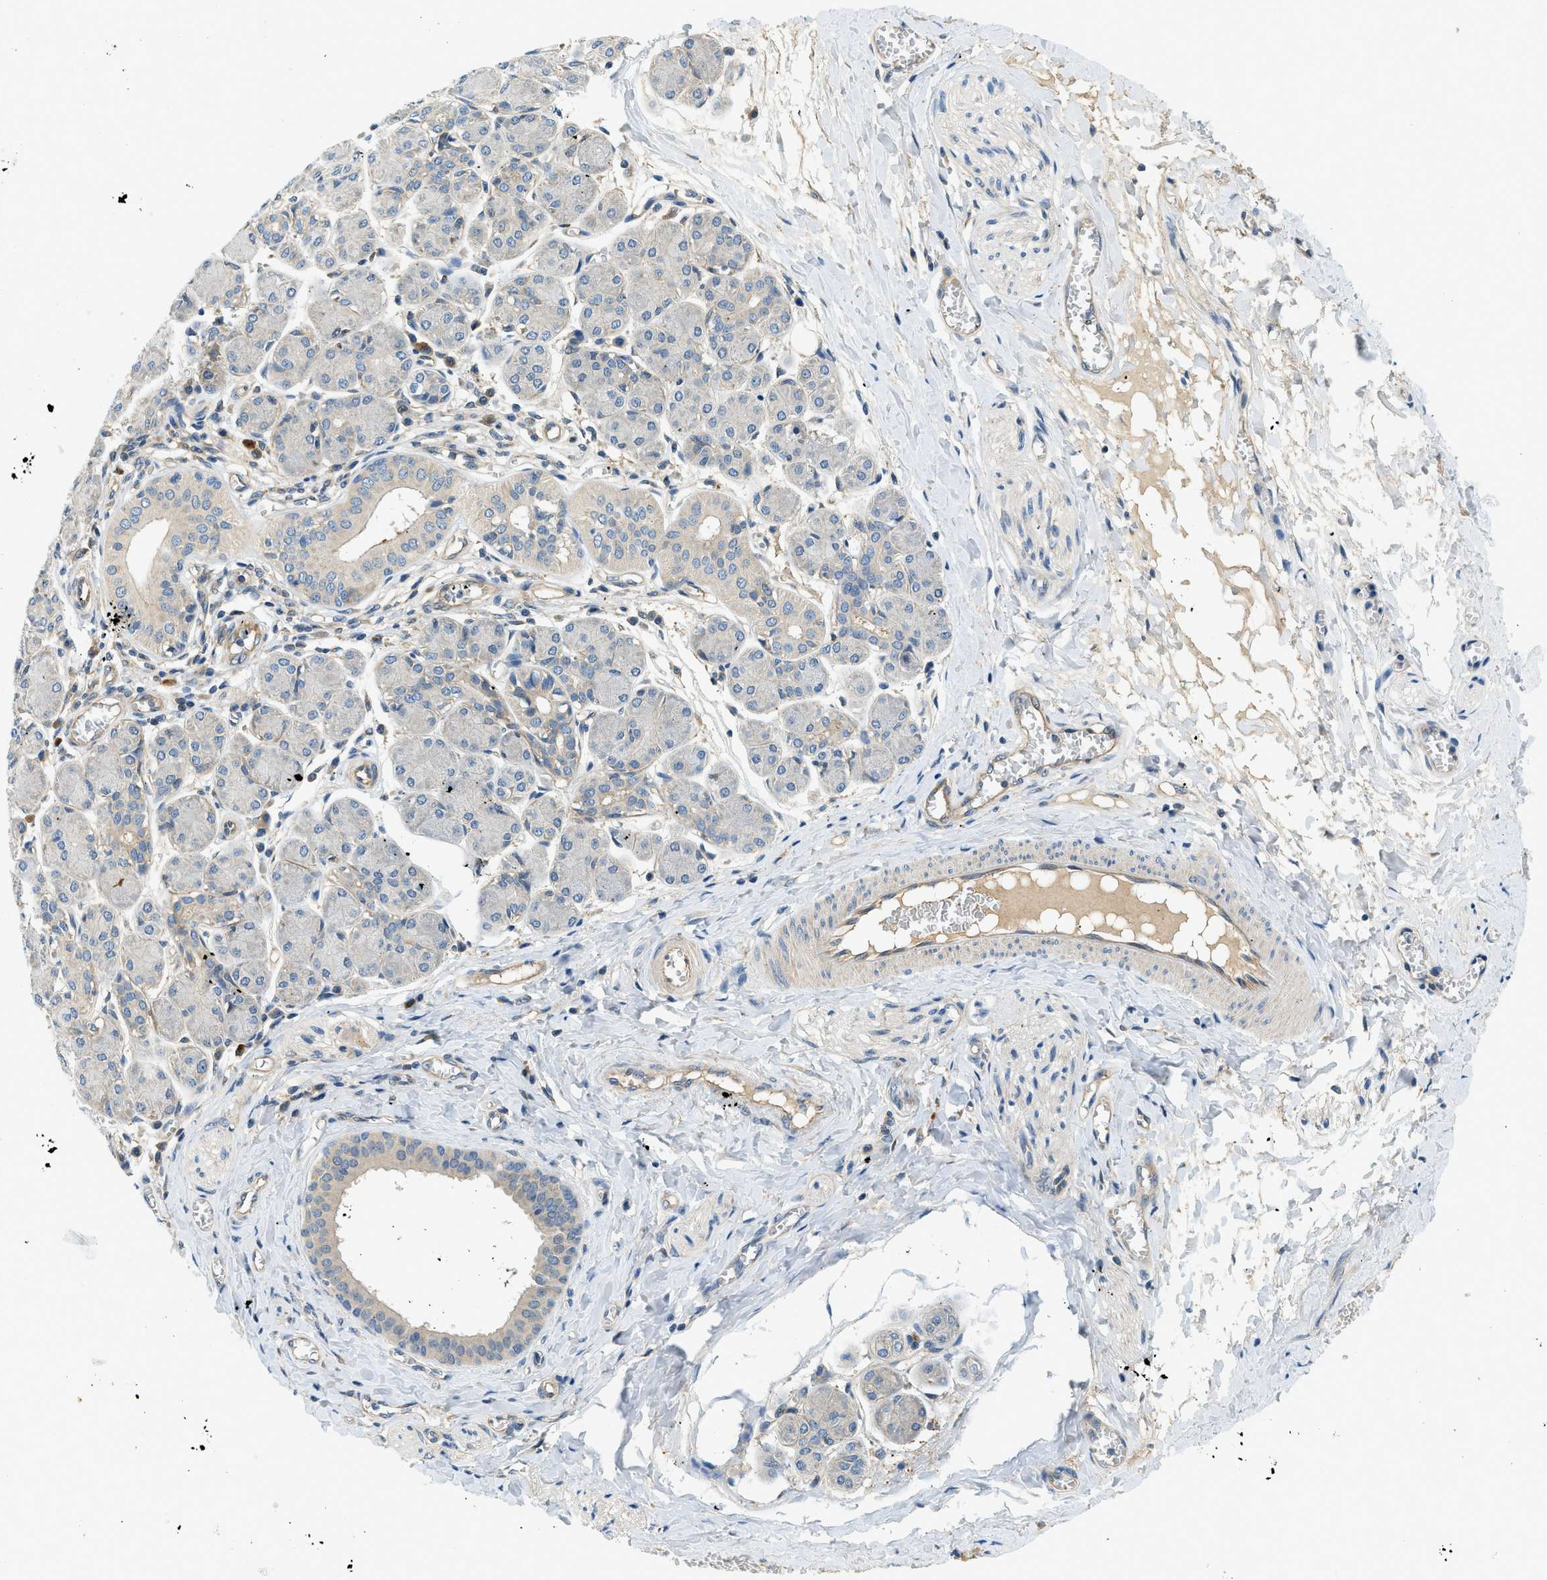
{"staining": {"intensity": "moderate", "quantity": "<25%", "location": "cytoplasmic/membranous"}, "tissue": "salivary gland", "cell_type": "Glandular cells", "image_type": "normal", "snomed": [{"axis": "morphology", "description": "Normal tissue, NOS"}, {"axis": "morphology", "description": "Inflammation, NOS"}, {"axis": "topography", "description": "Lymph node"}, {"axis": "topography", "description": "Salivary gland"}], "caption": "About <25% of glandular cells in unremarkable salivary gland demonstrate moderate cytoplasmic/membranous protein positivity as visualized by brown immunohistochemical staining.", "gene": "KCNK1", "patient": {"sex": "male", "age": 3}}